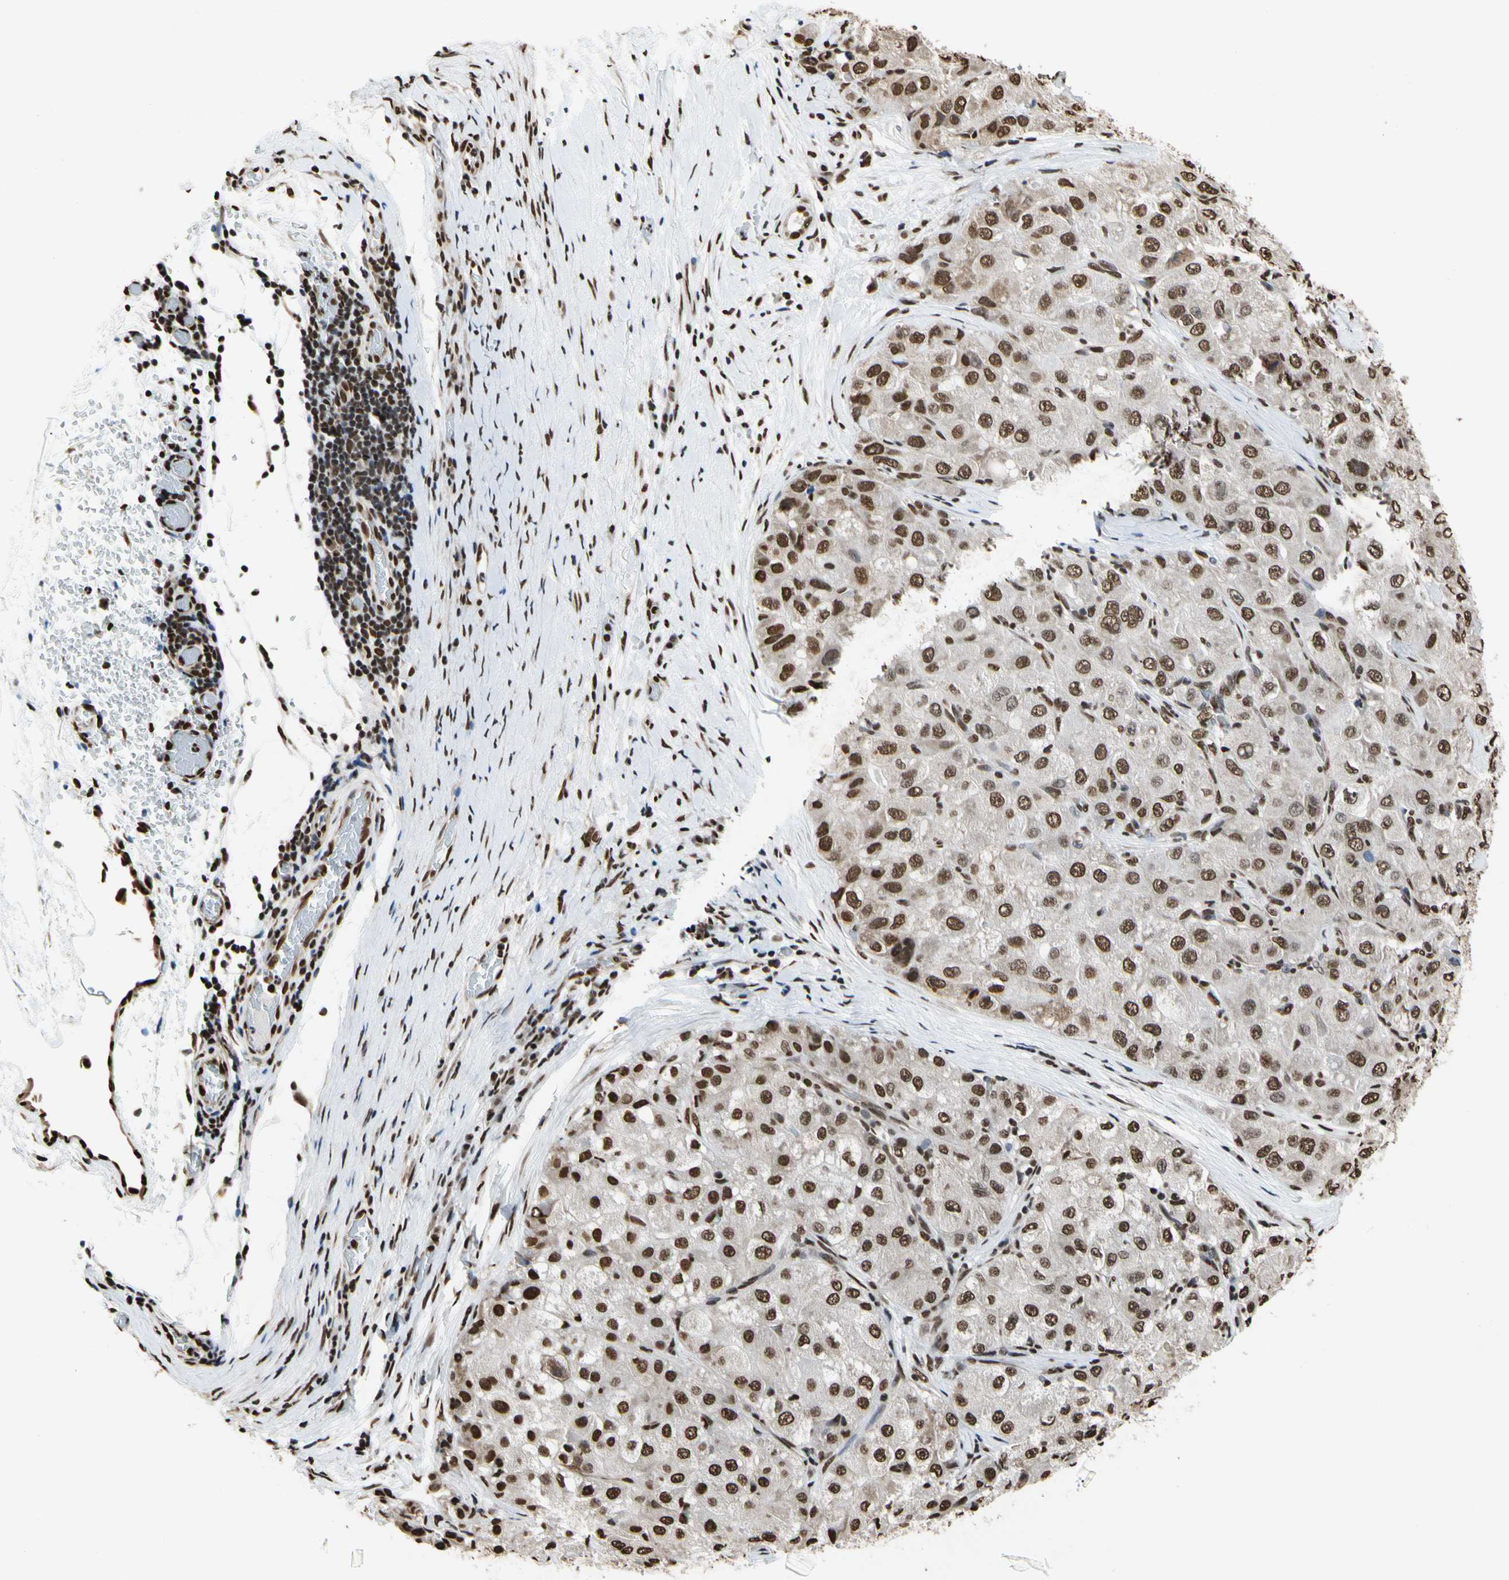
{"staining": {"intensity": "strong", "quantity": ">75%", "location": "nuclear"}, "tissue": "liver cancer", "cell_type": "Tumor cells", "image_type": "cancer", "snomed": [{"axis": "morphology", "description": "Carcinoma, Hepatocellular, NOS"}, {"axis": "topography", "description": "Liver"}], "caption": "IHC histopathology image of human liver cancer stained for a protein (brown), which displays high levels of strong nuclear expression in approximately >75% of tumor cells.", "gene": "HNRNPK", "patient": {"sex": "male", "age": 80}}